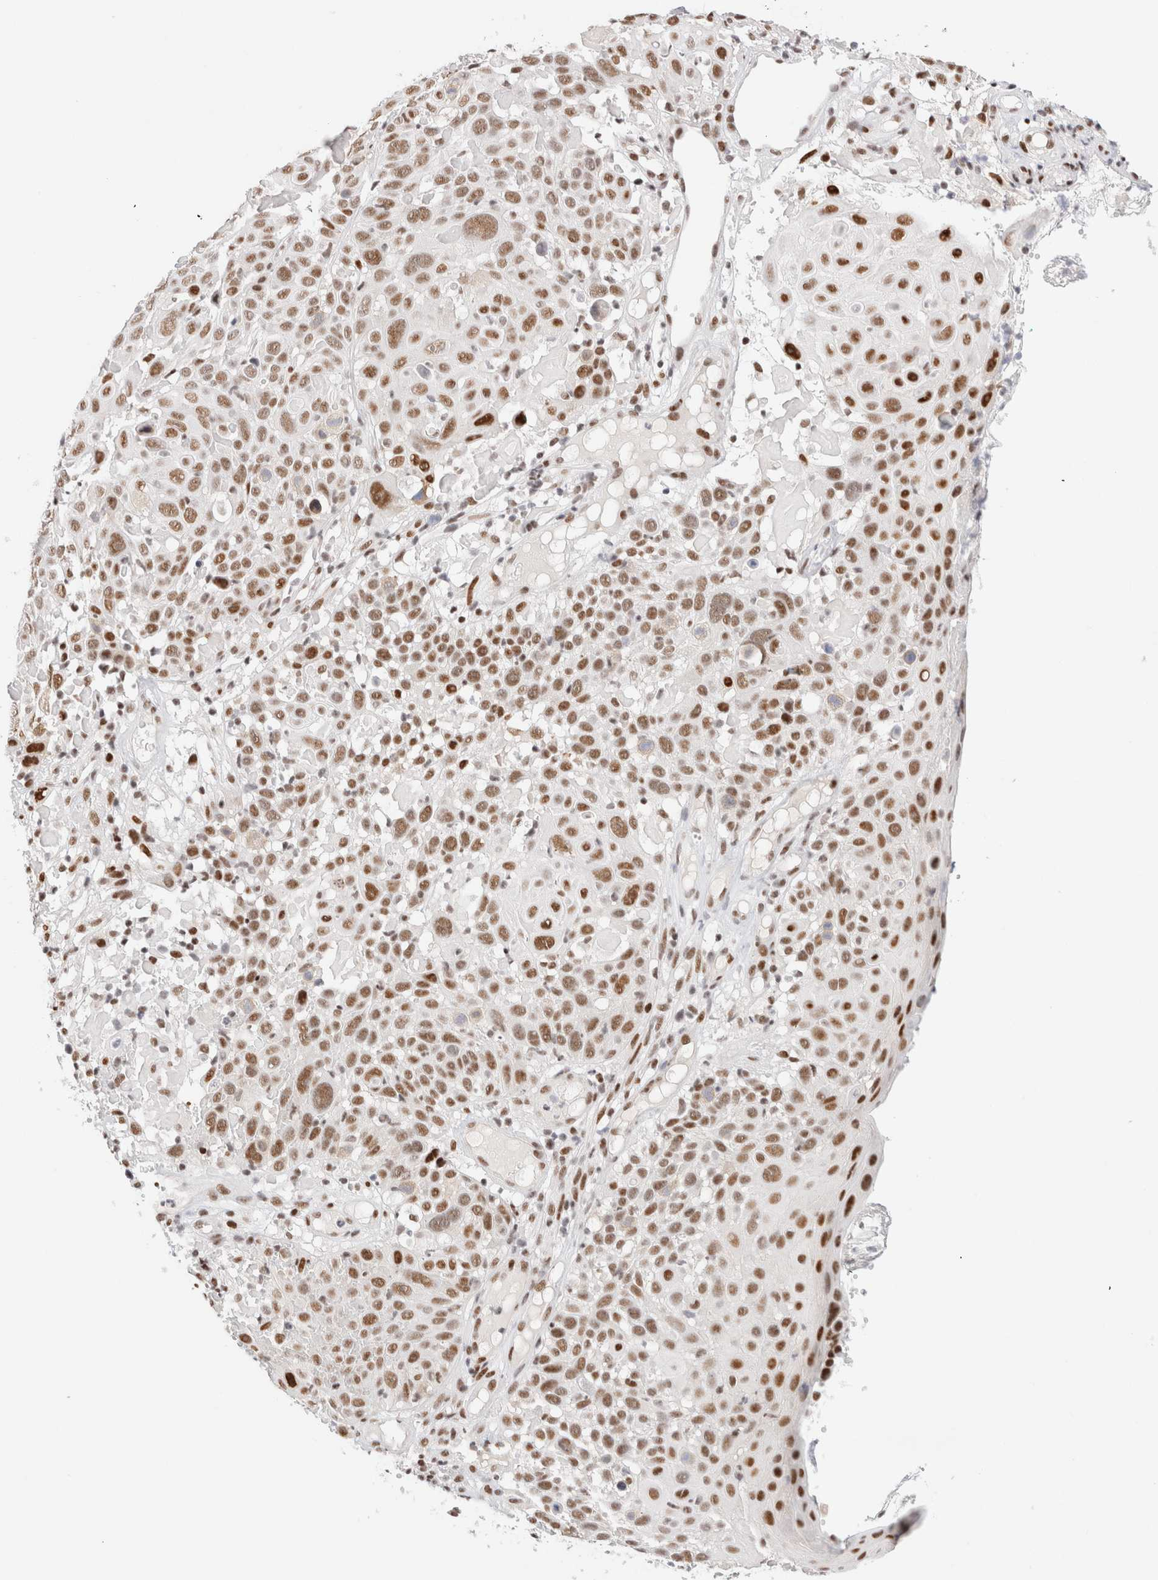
{"staining": {"intensity": "moderate", "quantity": ">75%", "location": "nuclear"}, "tissue": "cervical cancer", "cell_type": "Tumor cells", "image_type": "cancer", "snomed": [{"axis": "morphology", "description": "Squamous cell carcinoma, NOS"}, {"axis": "topography", "description": "Cervix"}], "caption": "Tumor cells exhibit medium levels of moderate nuclear staining in about >75% of cells in cervical cancer. The protein of interest is stained brown, and the nuclei are stained in blue (DAB IHC with brightfield microscopy, high magnification).", "gene": "ZNF282", "patient": {"sex": "female", "age": 74}}